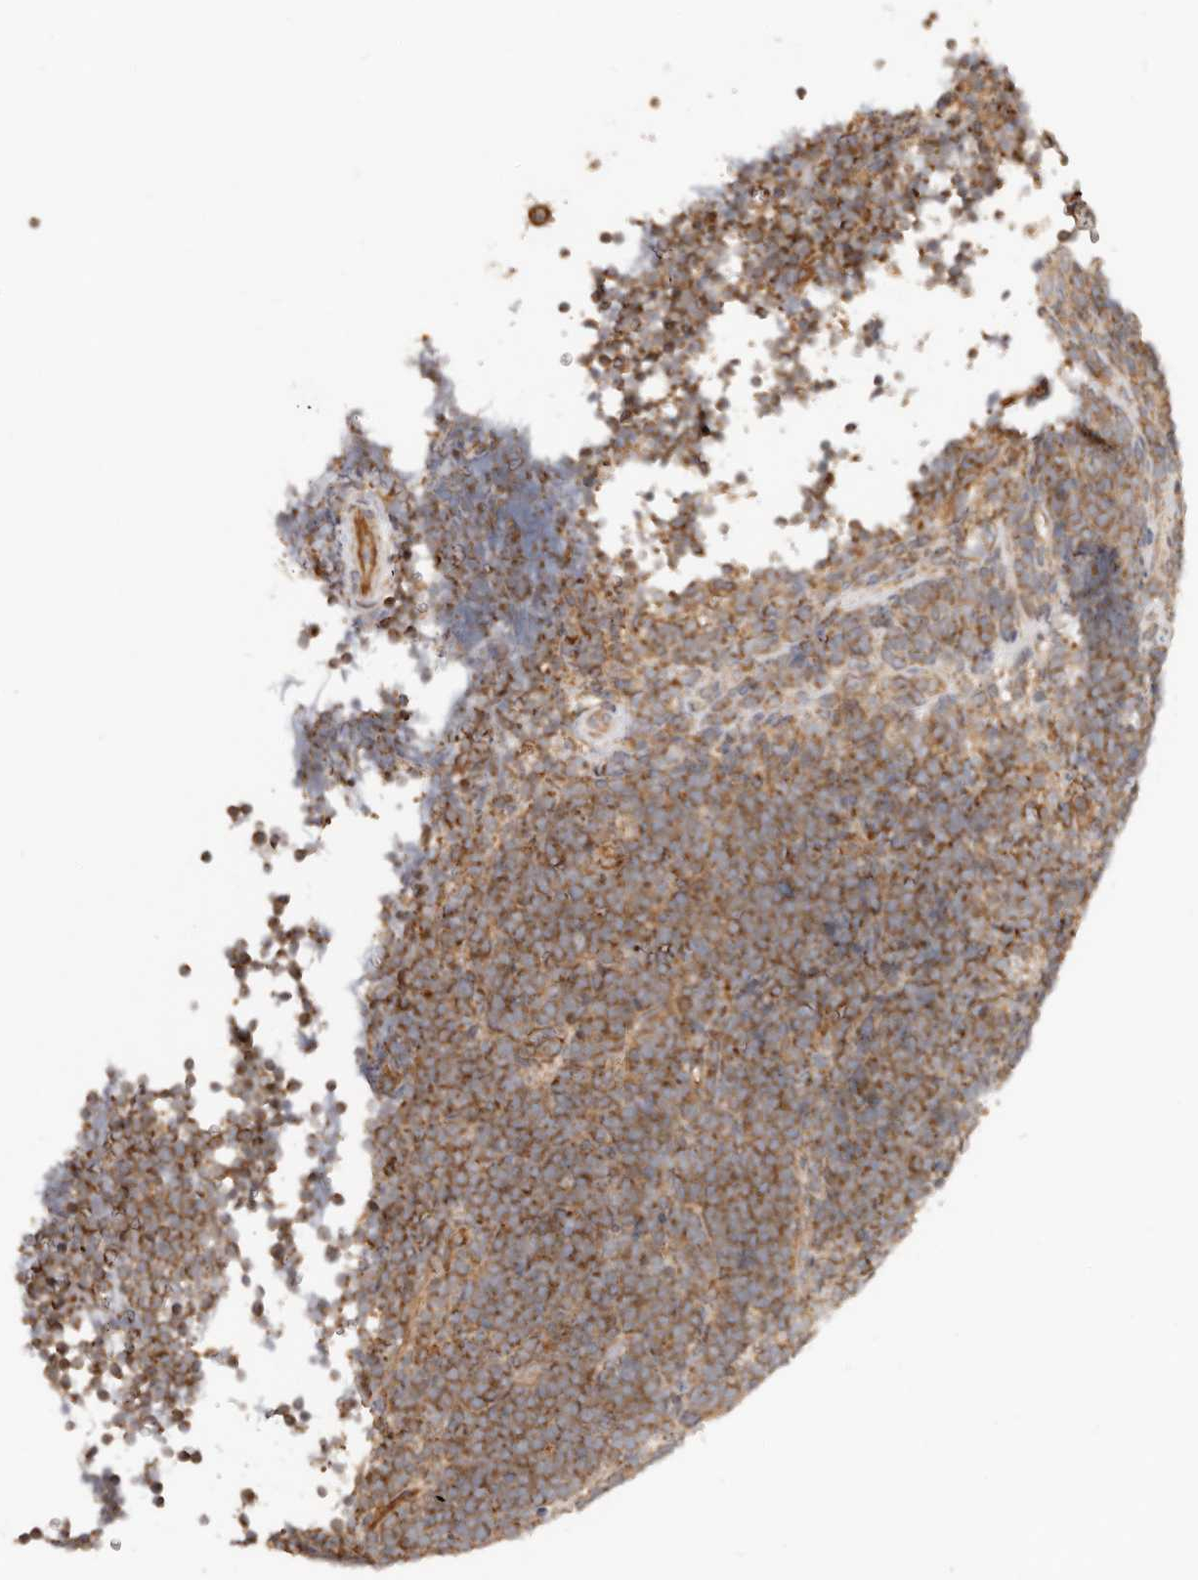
{"staining": {"intensity": "strong", "quantity": ">75%", "location": "cytoplasmic/membranous"}, "tissue": "lymphoma", "cell_type": "Tumor cells", "image_type": "cancer", "snomed": [{"axis": "morphology", "description": "Malignant lymphoma, non-Hodgkin's type, High grade"}, {"axis": "topography", "description": "Lymph node"}], "caption": "Immunohistochemistry of lymphoma shows high levels of strong cytoplasmic/membranous staining in about >75% of tumor cells.", "gene": "USP49", "patient": {"sex": "male", "age": 13}}